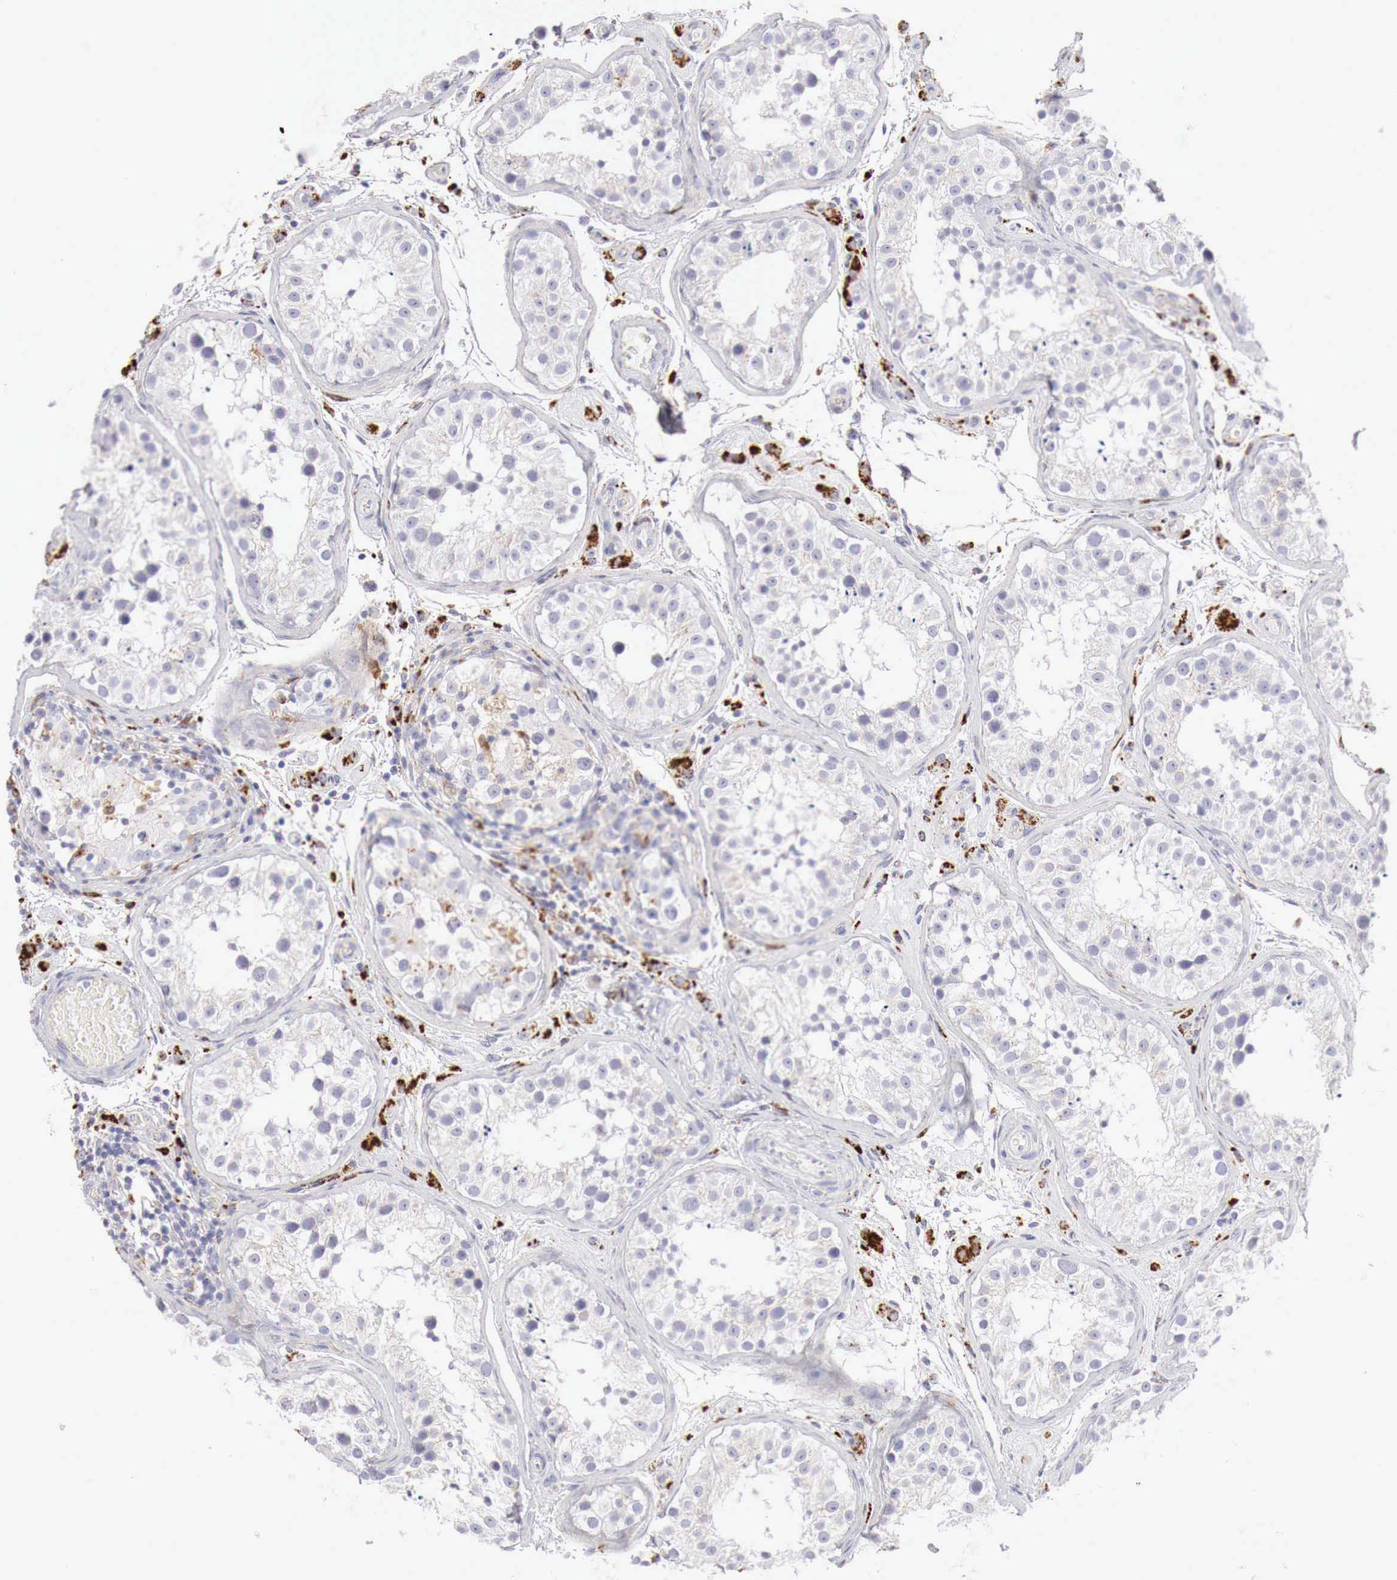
{"staining": {"intensity": "negative", "quantity": "none", "location": "none"}, "tissue": "testis", "cell_type": "Cells in seminiferous ducts", "image_type": "normal", "snomed": [{"axis": "morphology", "description": "Normal tissue, NOS"}, {"axis": "topography", "description": "Testis"}], "caption": "Benign testis was stained to show a protein in brown. There is no significant staining in cells in seminiferous ducts. (Brightfield microscopy of DAB immunohistochemistry at high magnification).", "gene": "GLA", "patient": {"sex": "male", "age": 24}}